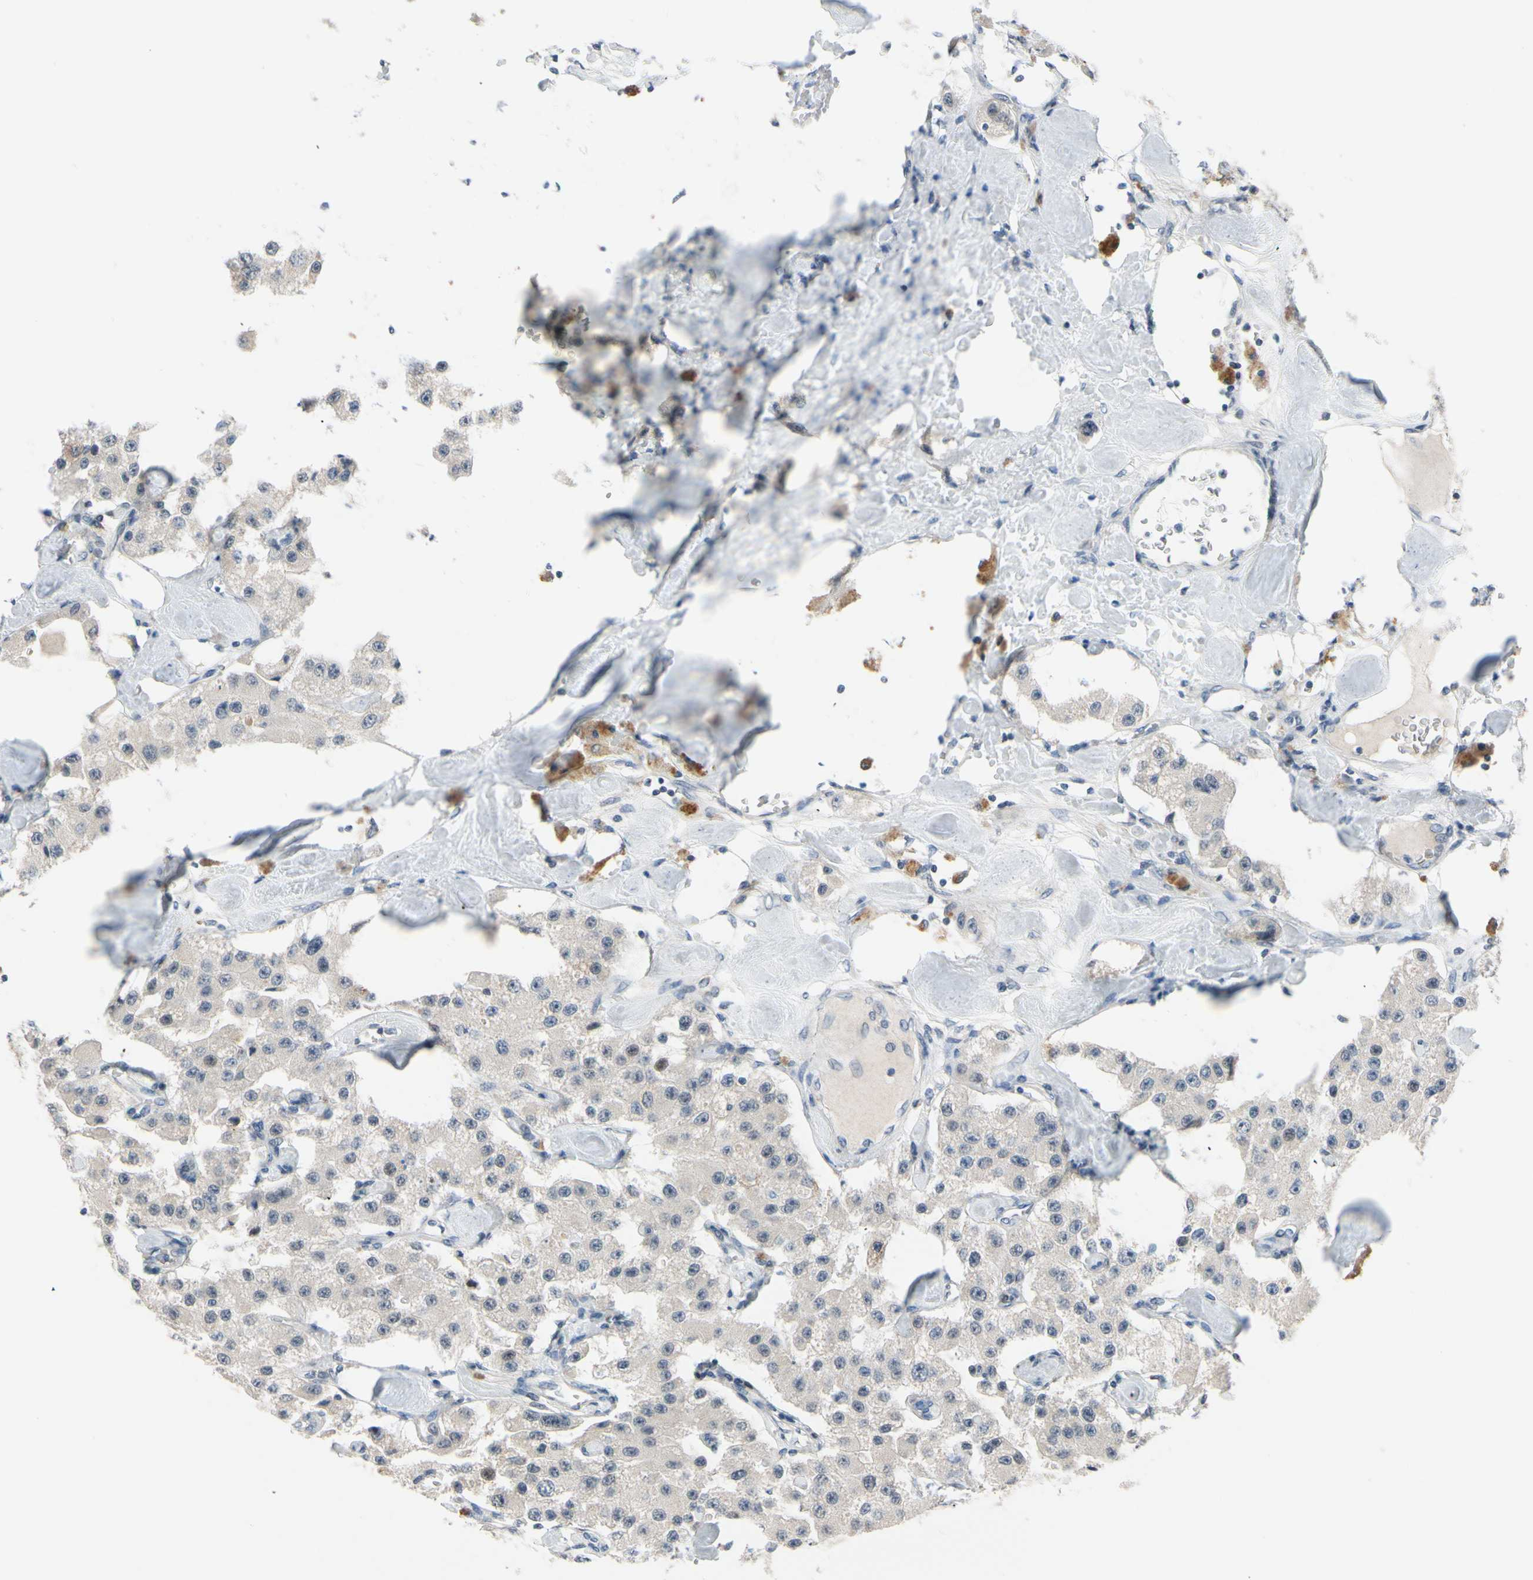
{"staining": {"intensity": "negative", "quantity": "none", "location": "none"}, "tissue": "carcinoid", "cell_type": "Tumor cells", "image_type": "cancer", "snomed": [{"axis": "morphology", "description": "Carcinoid, malignant, NOS"}, {"axis": "topography", "description": "Pancreas"}], "caption": "An IHC photomicrograph of carcinoid is shown. There is no staining in tumor cells of carcinoid. (DAB immunohistochemistry with hematoxylin counter stain).", "gene": "SLC27A6", "patient": {"sex": "male", "age": 41}}